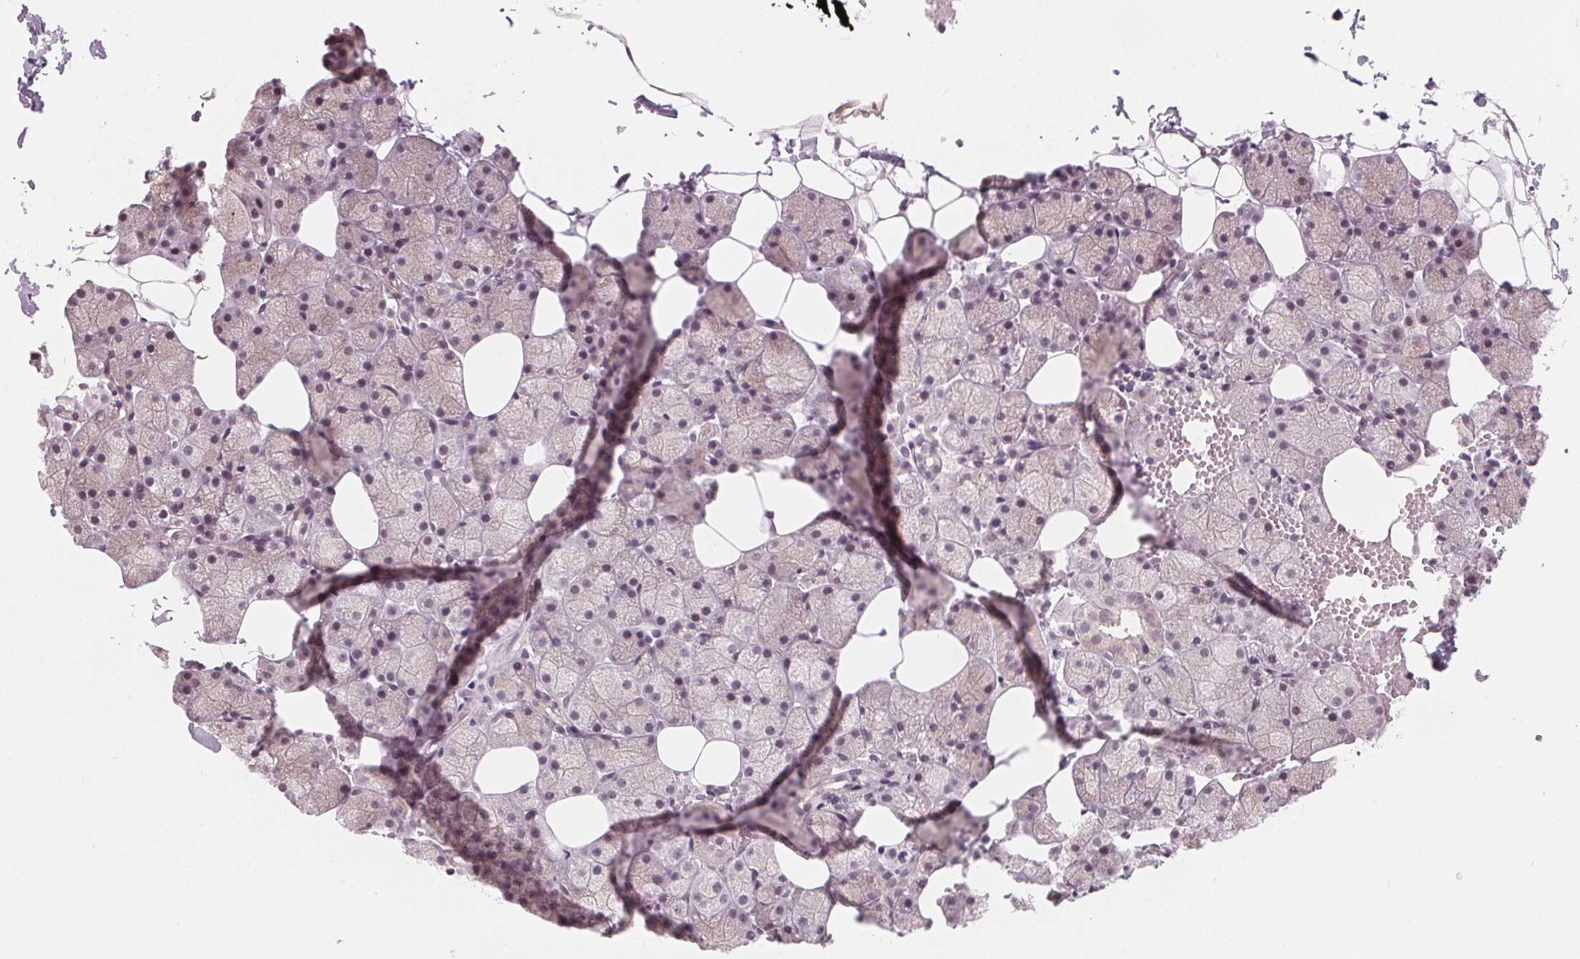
{"staining": {"intensity": "weak", "quantity": "25%-75%", "location": "cytoplasmic/membranous,nuclear"}, "tissue": "salivary gland", "cell_type": "Glandular cells", "image_type": "normal", "snomed": [{"axis": "morphology", "description": "Normal tissue, NOS"}, {"axis": "topography", "description": "Salivary gland"}], "caption": "This micrograph demonstrates IHC staining of unremarkable human salivary gland, with low weak cytoplasmic/membranous,nuclear positivity in approximately 25%-75% of glandular cells.", "gene": "NUP210L", "patient": {"sex": "male", "age": 38}}